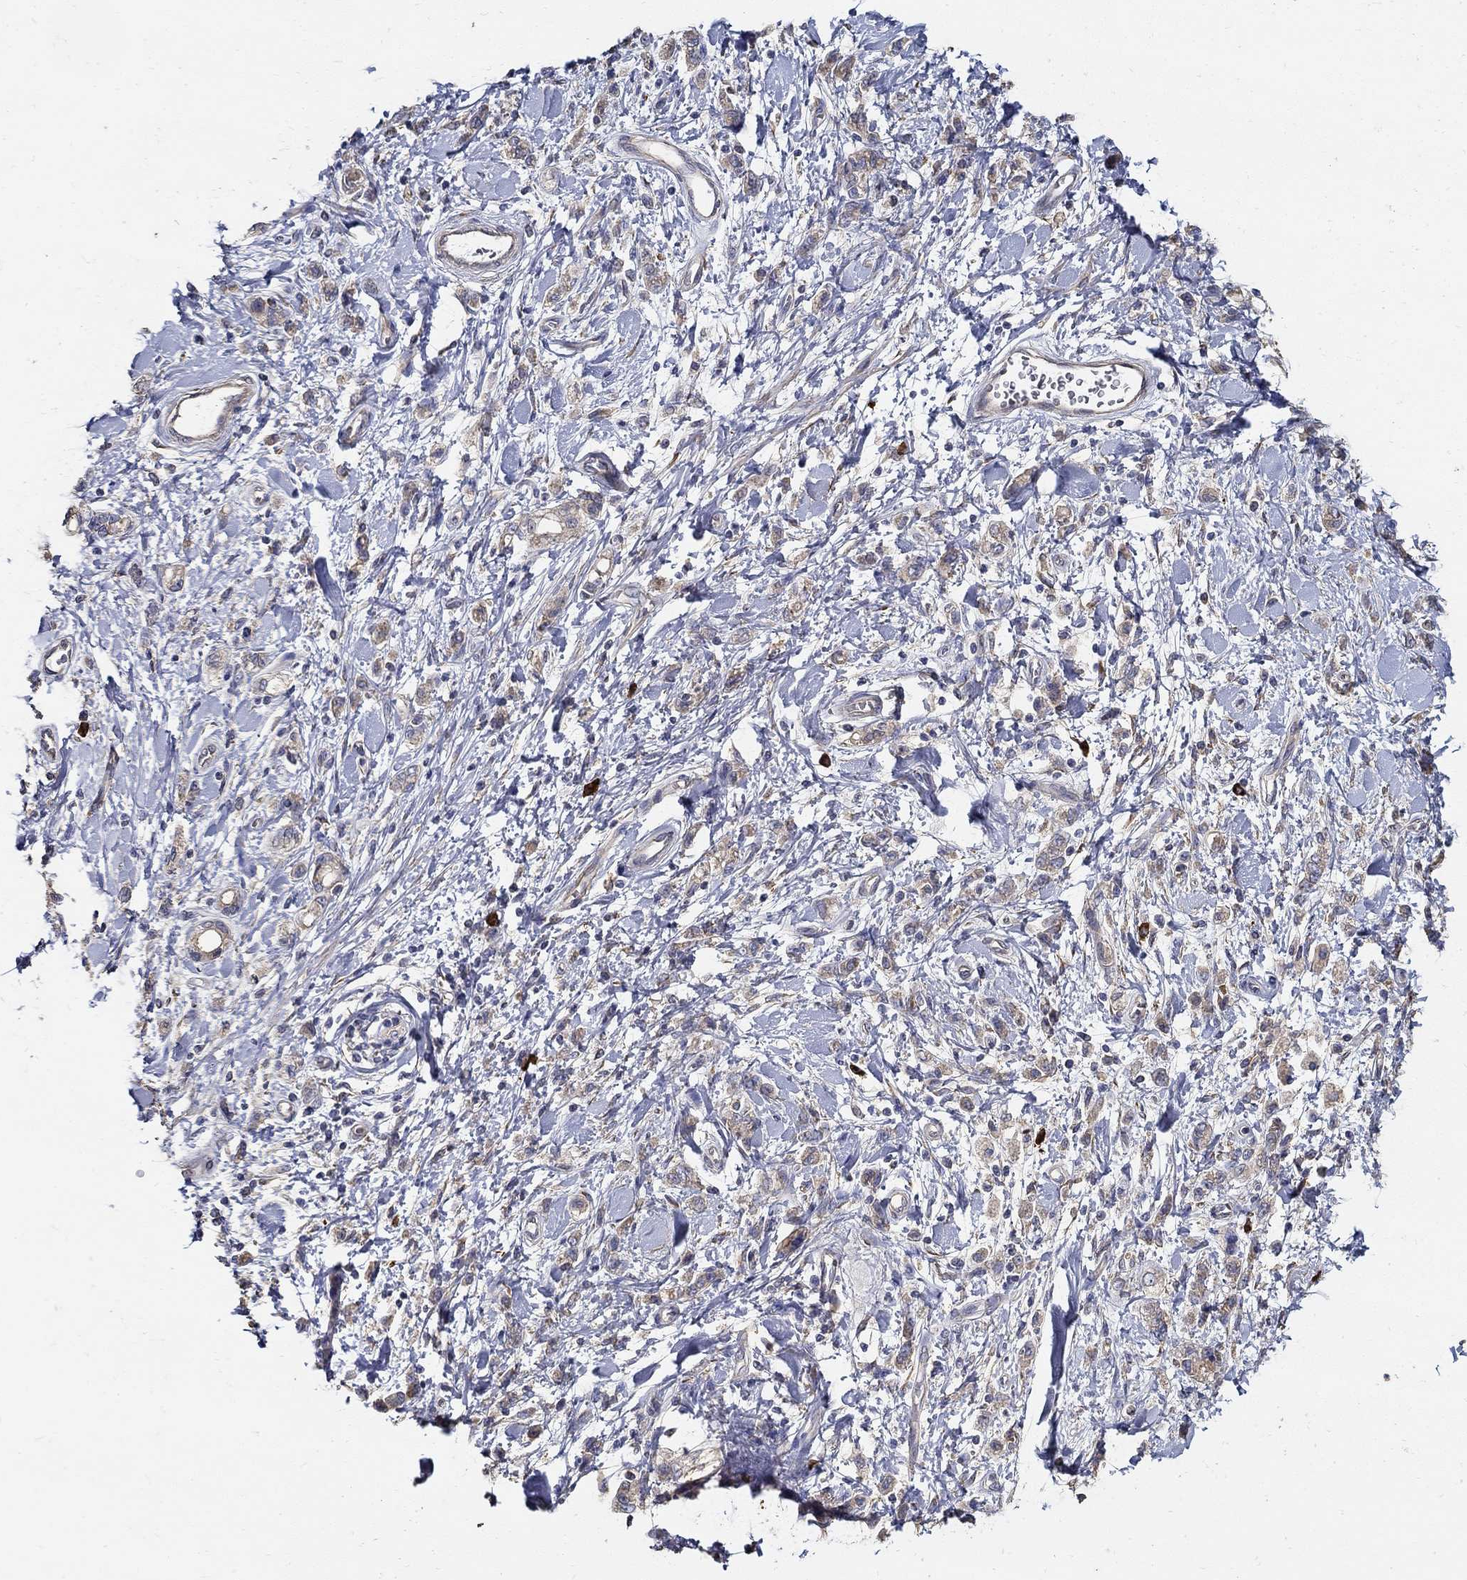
{"staining": {"intensity": "moderate", "quantity": "25%-75%", "location": "cytoplasmic/membranous"}, "tissue": "stomach cancer", "cell_type": "Tumor cells", "image_type": "cancer", "snomed": [{"axis": "morphology", "description": "Adenocarcinoma, NOS"}, {"axis": "topography", "description": "Stomach"}], "caption": "A high-resolution image shows immunohistochemistry staining of stomach cancer, which demonstrates moderate cytoplasmic/membranous positivity in about 25%-75% of tumor cells. The staining was performed using DAB (3,3'-diaminobenzidine) to visualize the protein expression in brown, while the nuclei were stained in blue with hematoxylin (Magnification: 20x).", "gene": "EMILIN3", "patient": {"sex": "male", "age": 77}}